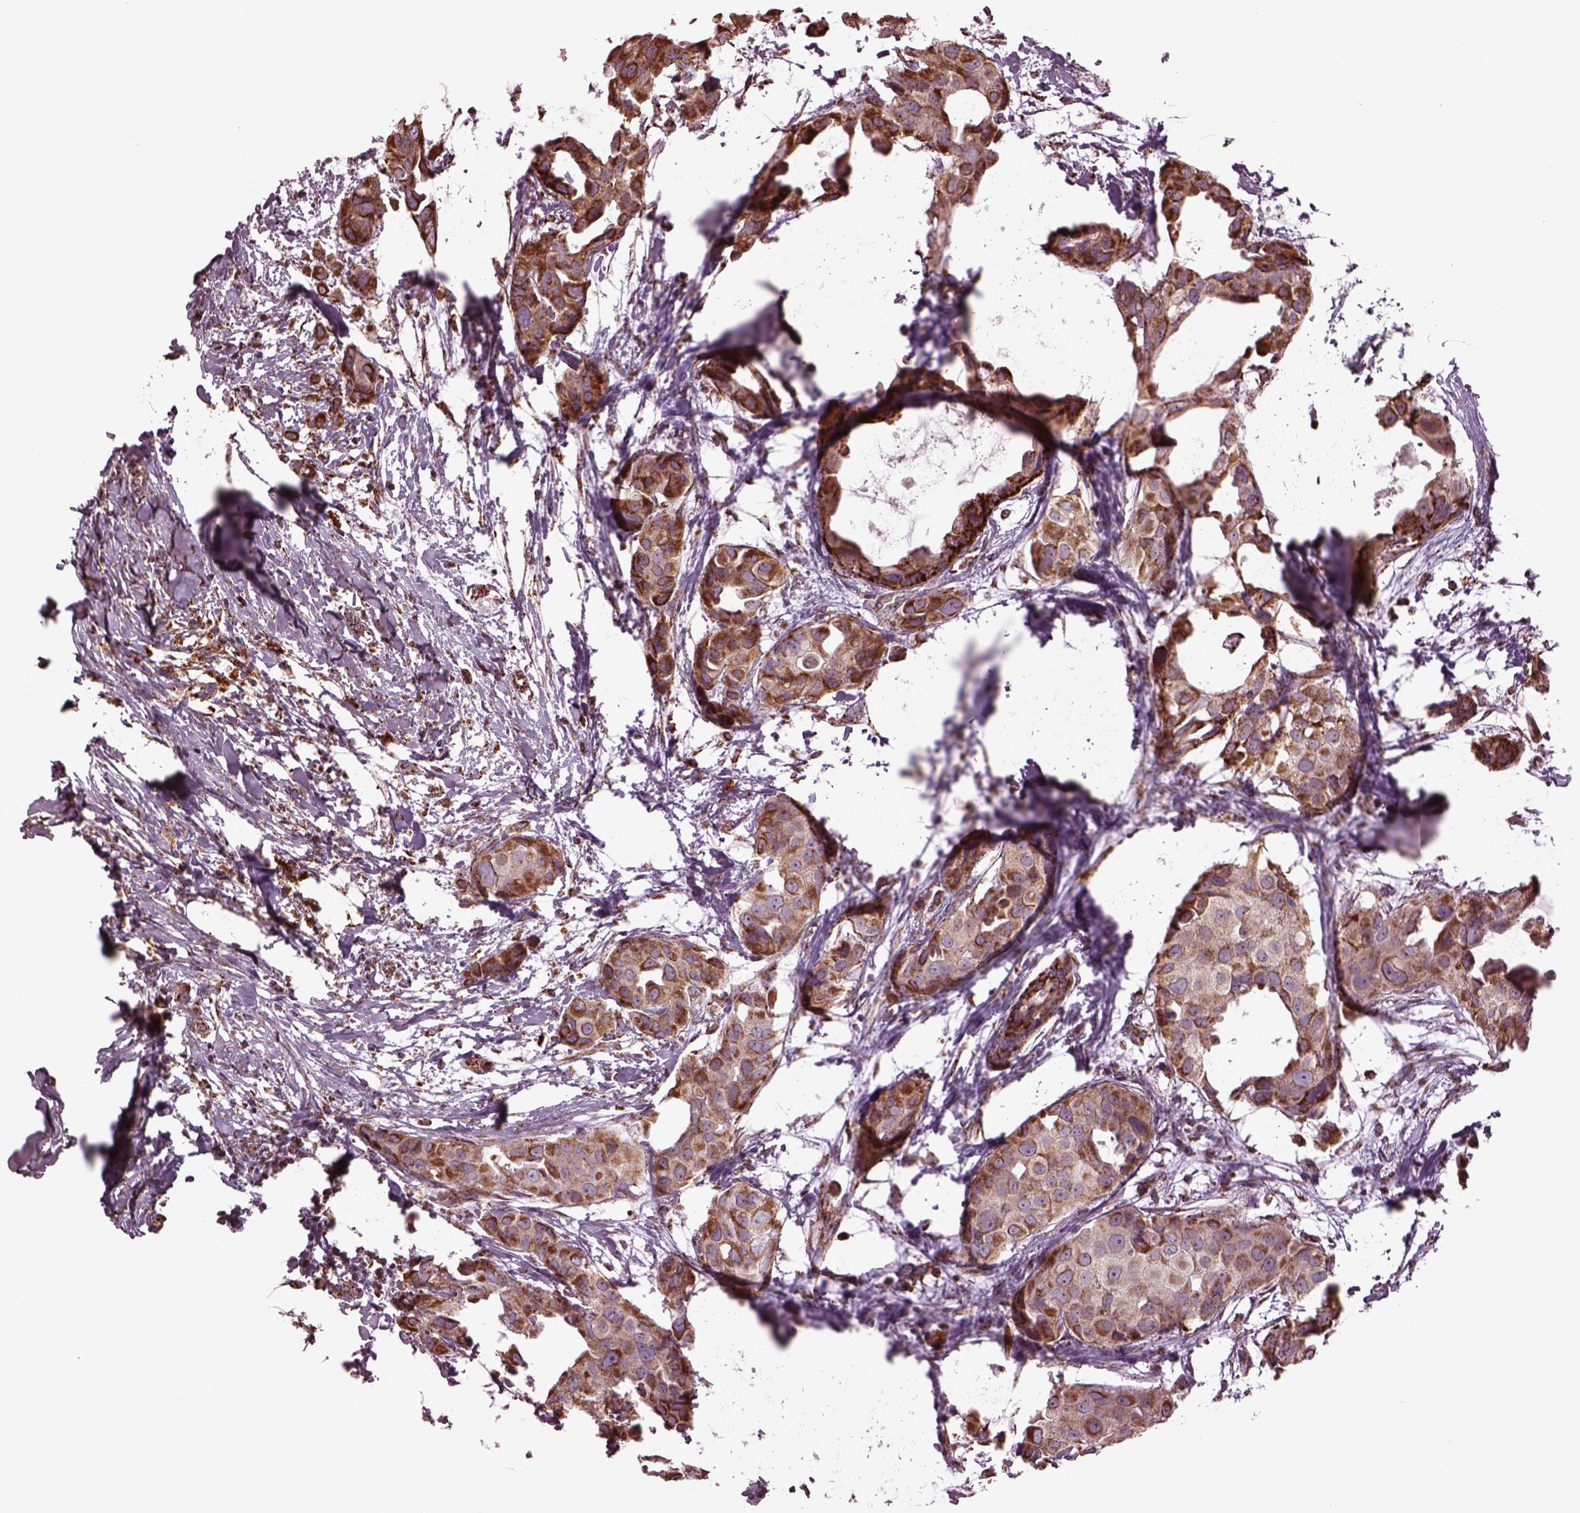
{"staining": {"intensity": "moderate", "quantity": "25%-75%", "location": "cytoplasmic/membranous"}, "tissue": "breast cancer", "cell_type": "Tumor cells", "image_type": "cancer", "snomed": [{"axis": "morphology", "description": "Duct carcinoma"}, {"axis": "topography", "description": "Breast"}], "caption": "A histopathology image showing moderate cytoplasmic/membranous positivity in about 25%-75% of tumor cells in breast cancer (intraductal carcinoma), as visualized by brown immunohistochemical staining.", "gene": "TMEM254", "patient": {"sex": "female", "age": 38}}